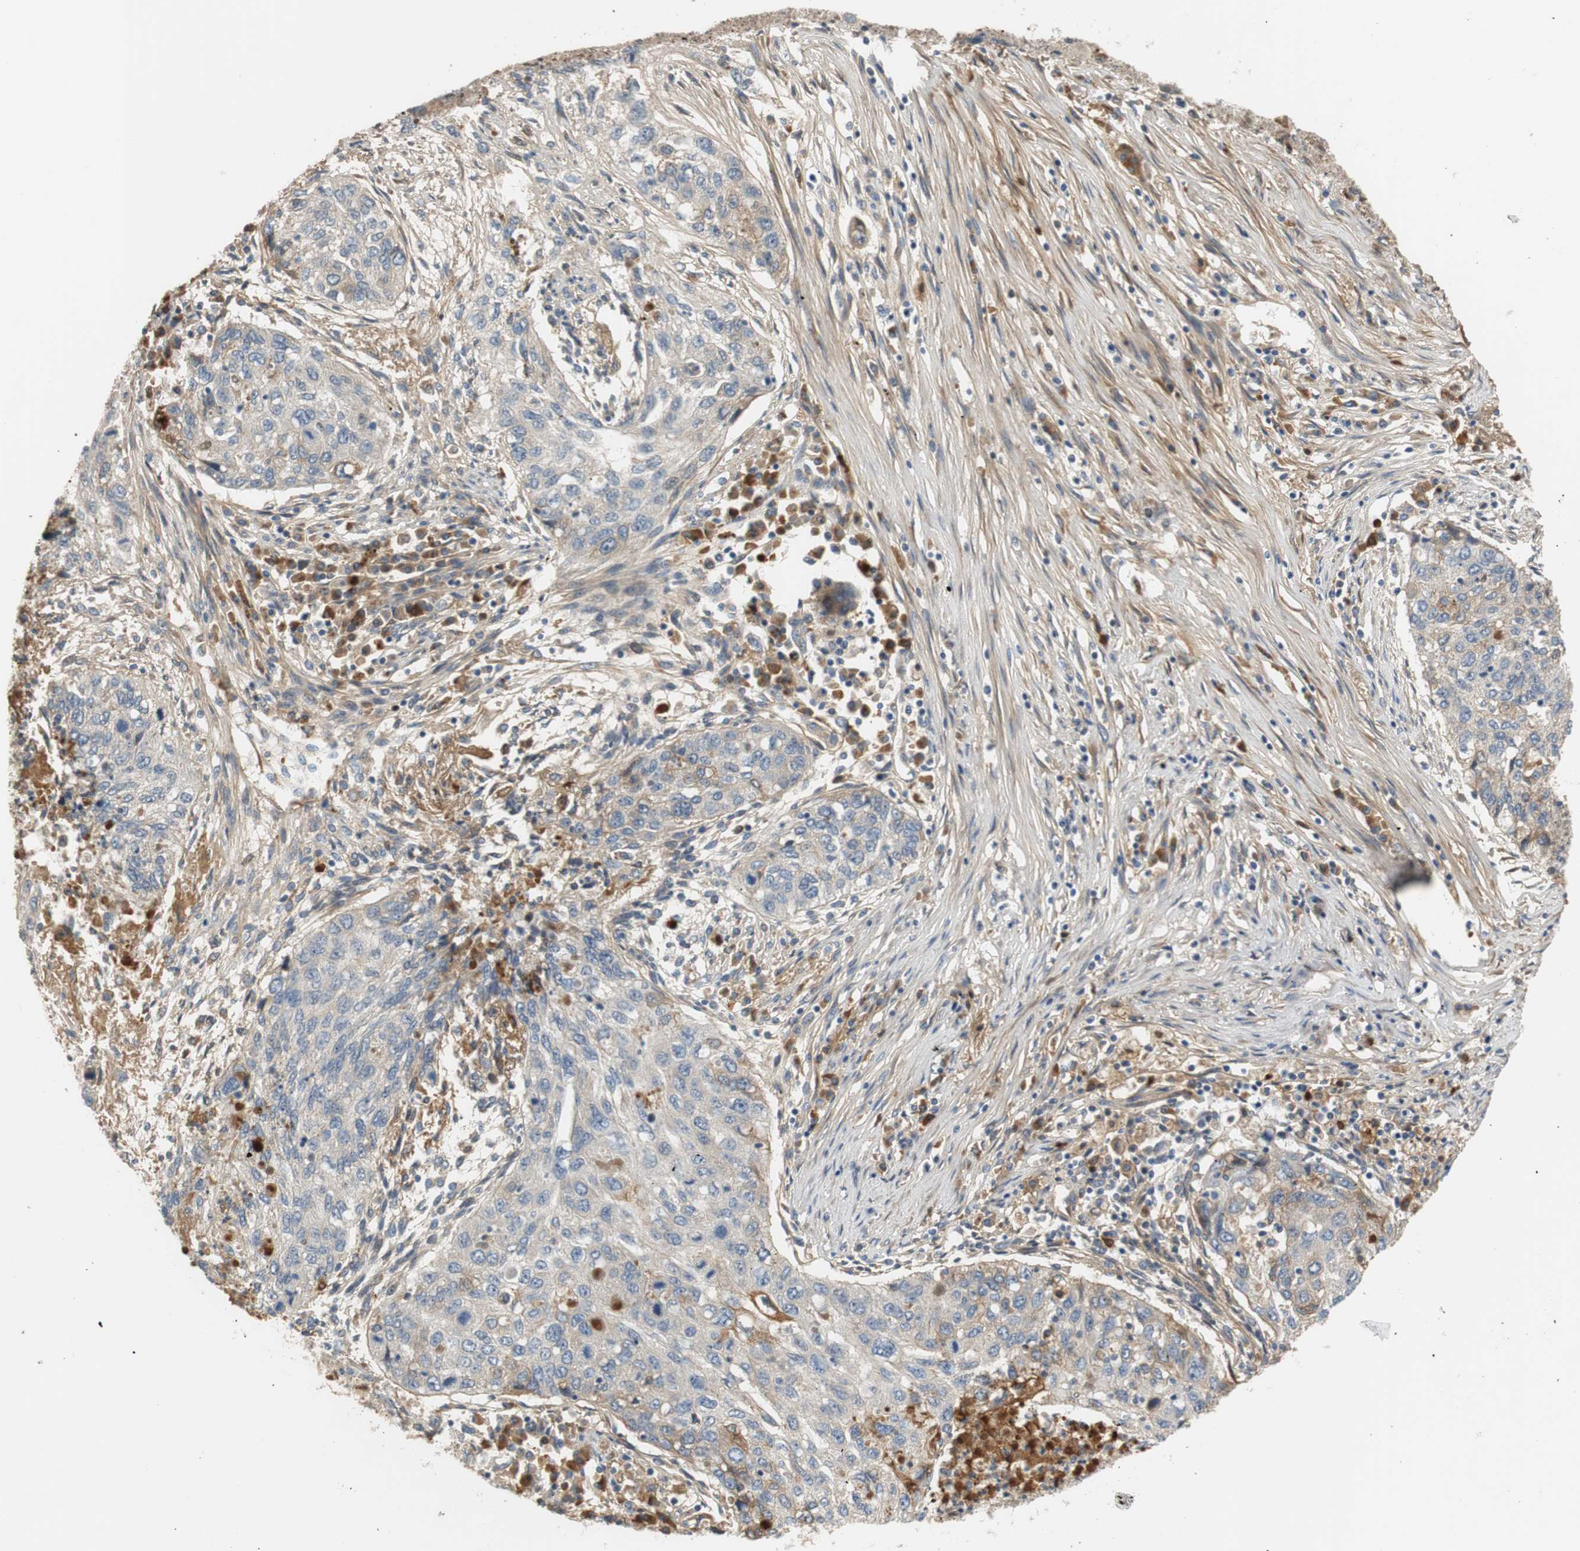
{"staining": {"intensity": "weak", "quantity": "25%-75%", "location": "cytoplasmic/membranous"}, "tissue": "lung cancer", "cell_type": "Tumor cells", "image_type": "cancer", "snomed": [{"axis": "morphology", "description": "Squamous cell carcinoma, NOS"}, {"axis": "topography", "description": "Lung"}], "caption": "This is an image of immunohistochemistry staining of lung cancer (squamous cell carcinoma), which shows weak expression in the cytoplasmic/membranous of tumor cells.", "gene": "C4A", "patient": {"sex": "female", "age": 63}}